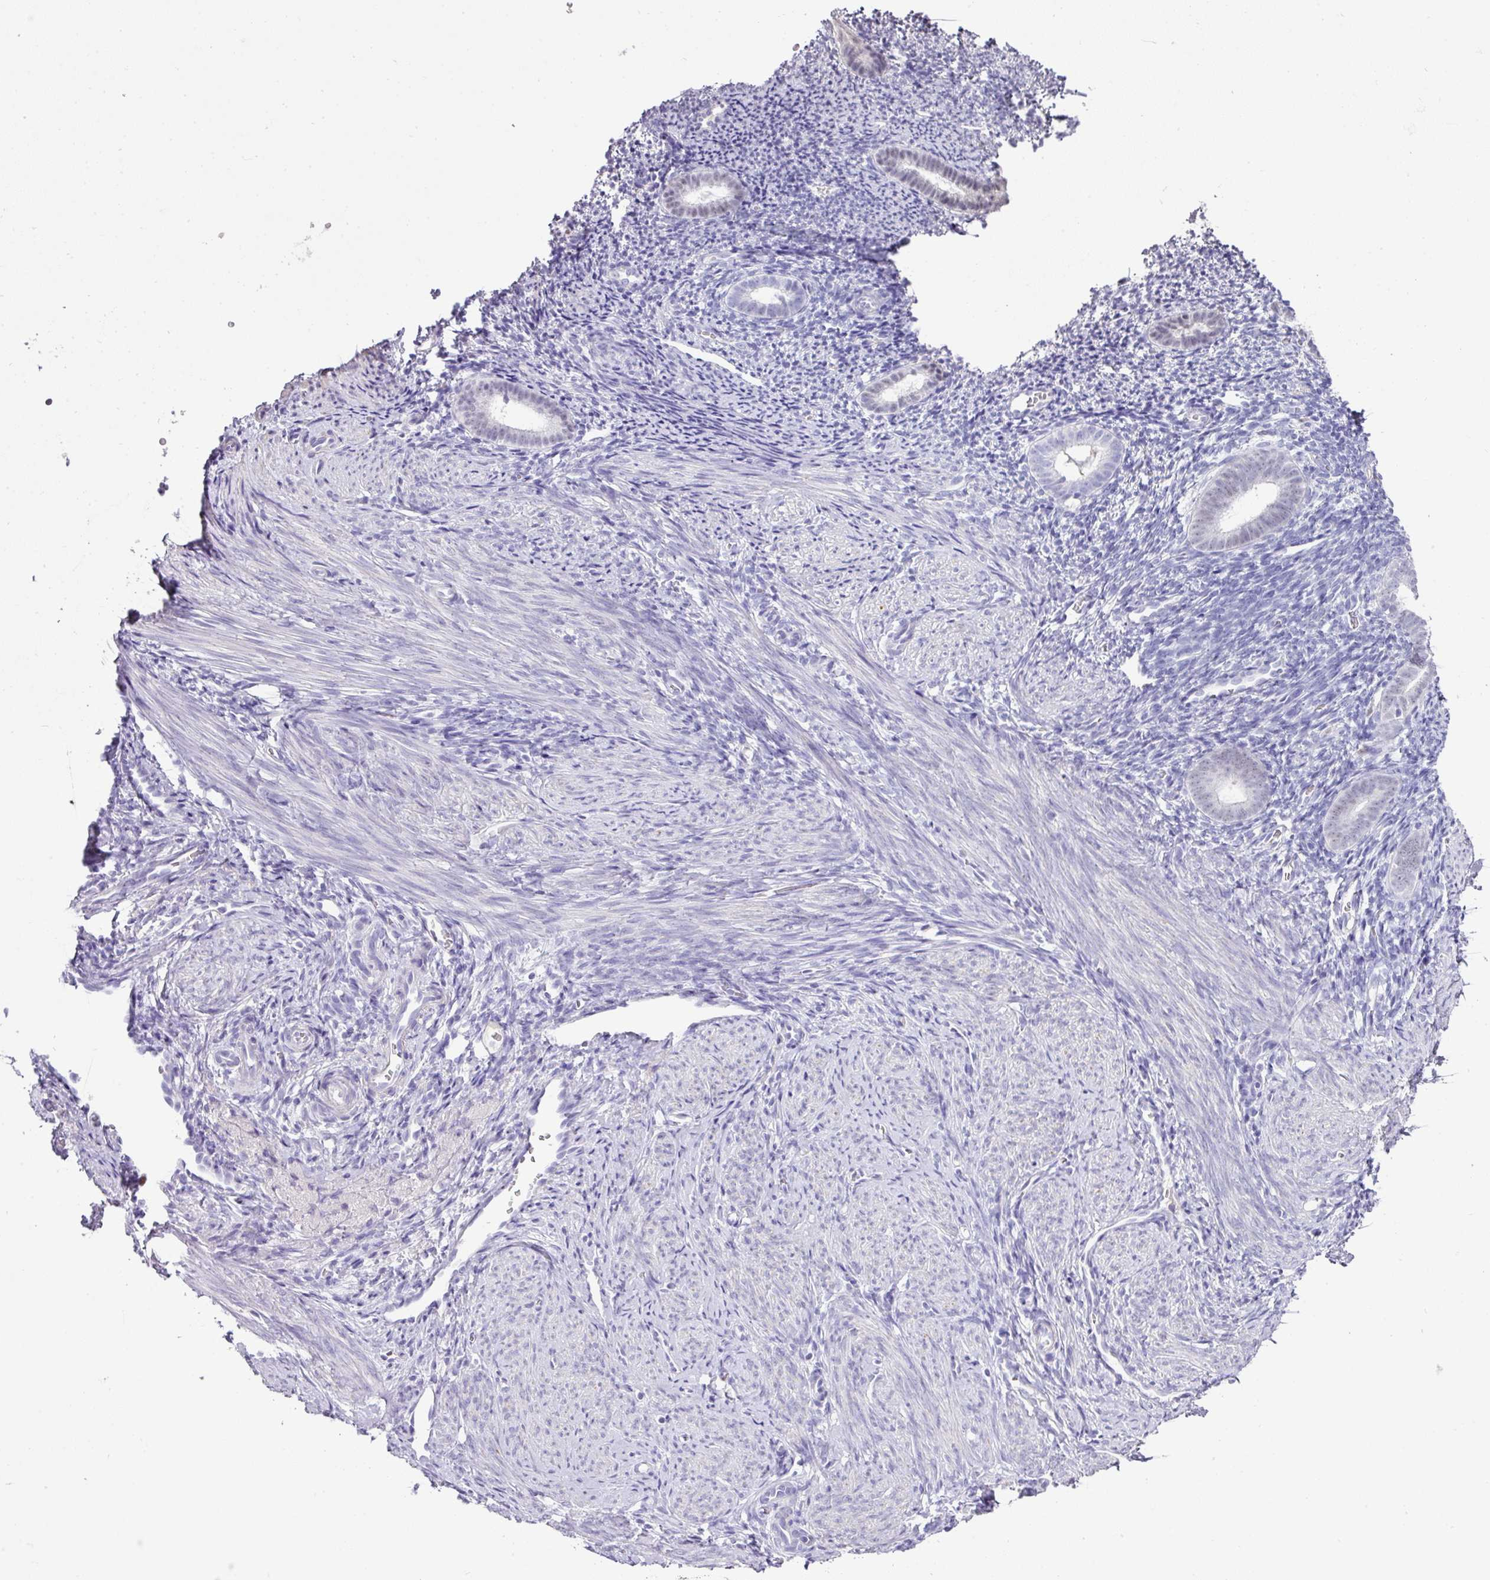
{"staining": {"intensity": "negative", "quantity": "none", "location": "none"}, "tissue": "endometrium", "cell_type": "Cells in endometrial stroma", "image_type": "normal", "snomed": [{"axis": "morphology", "description": "Normal tissue, NOS"}, {"axis": "topography", "description": "Endometrium"}], "caption": "IHC micrograph of benign endometrium: human endometrium stained with DAB (3,3'-diaminobenzidine) shows no significant protein staining in cells in endometrial stroma. The staining was performed using DAB to visualize the protein expression in brown, while the nuclei were stained in blue with hematoxylin (Magnification: 20x).", "gene": "BCL11A", "patient": {"sex": "female", "age": 39}}